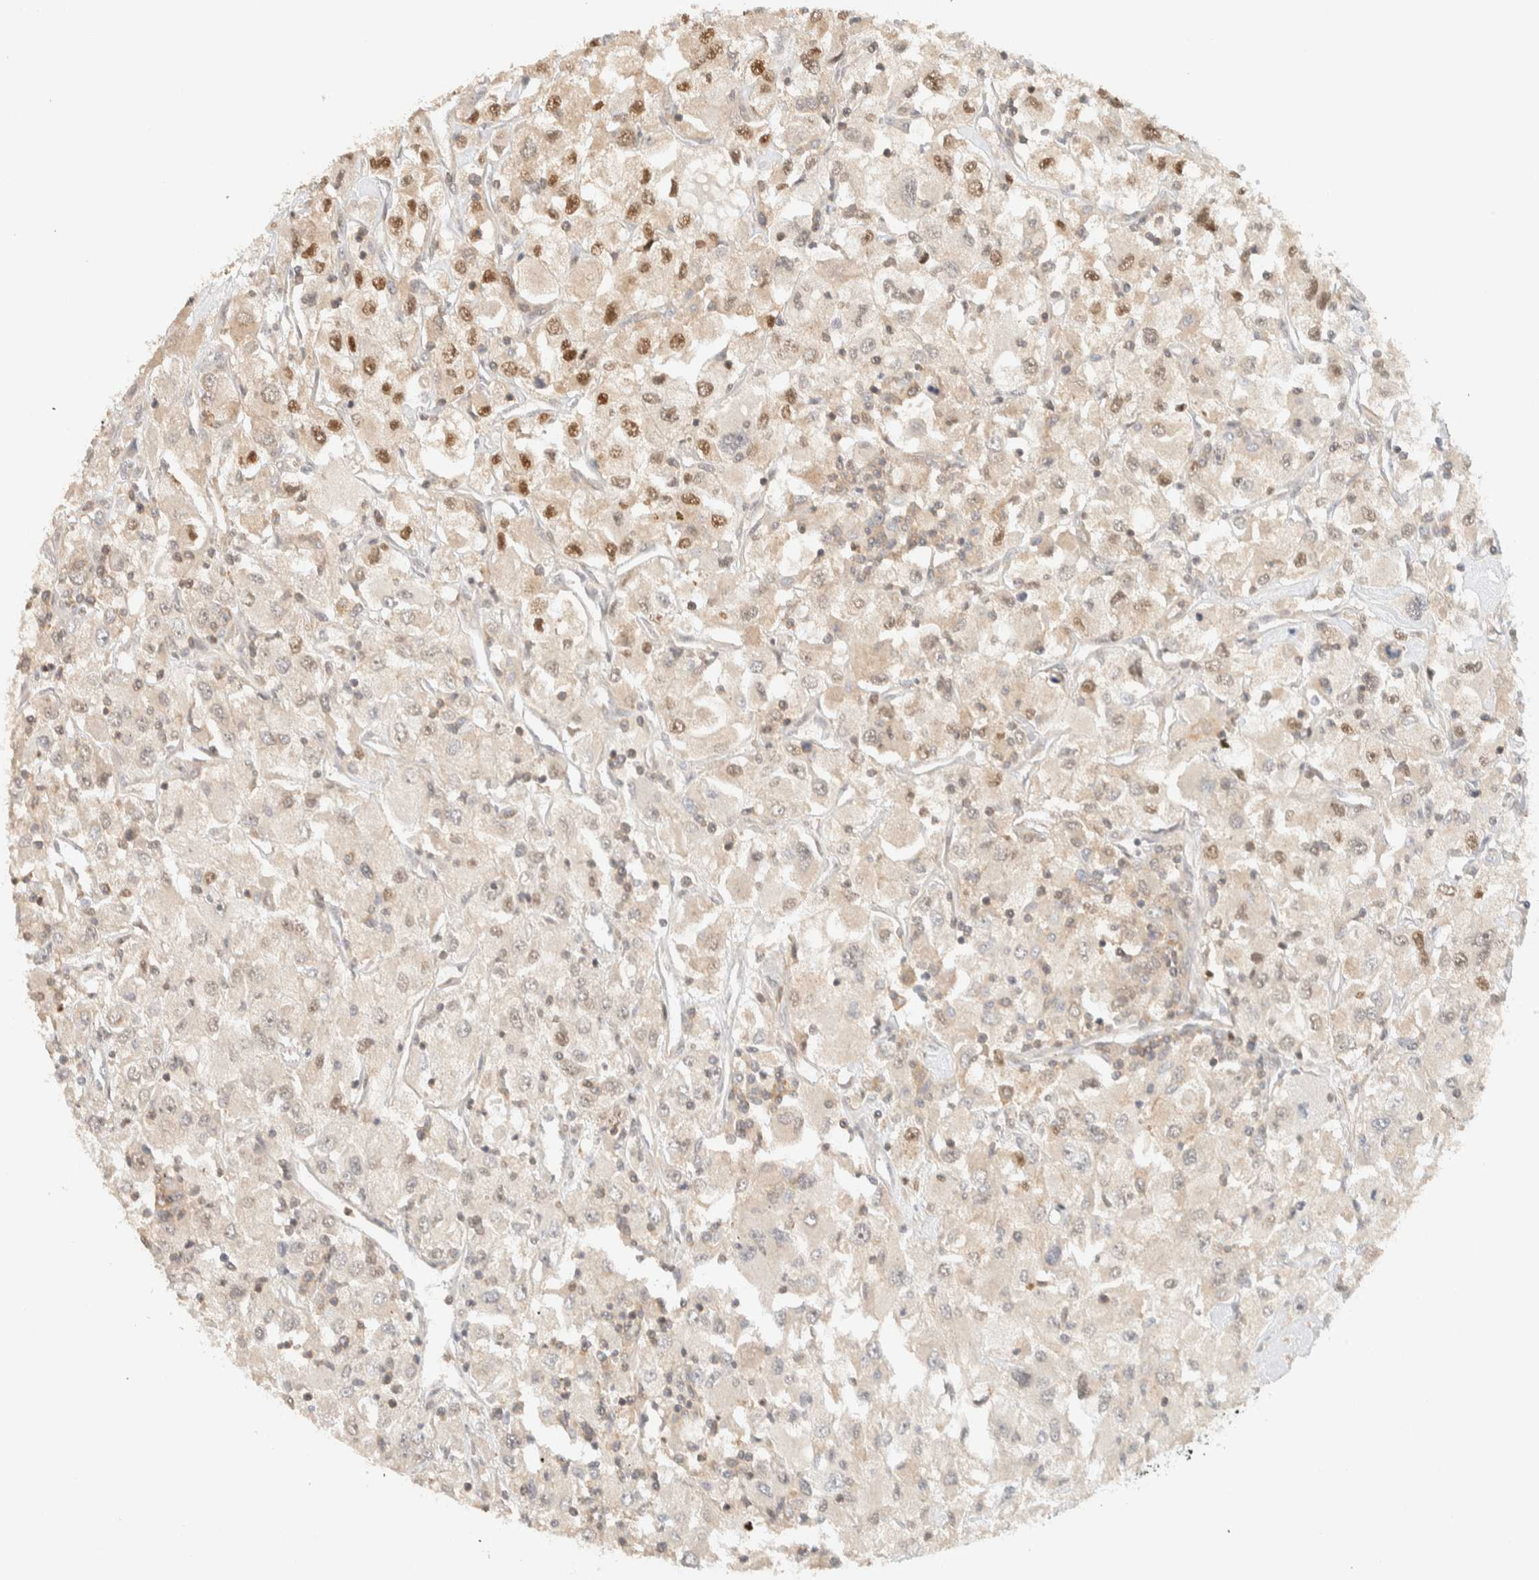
{"staining": {"intensity": "moderate", "quantity": "<25%", "location": "nuclear"}, "tissue": "renal cancer", "cell_type": "Tumor cells", "image_type": "cancer", "snomed": [{"axis": "morphology", "description": "Adenocarcinoma, NOS"}, {"axis": "topography", "description": "Kidney"}], "caption": "Immunohistochemical staining of human renal cancer (adenocarcinoma) demonstrates moderate nuclear protein staining in approximately <25% of tumor cells. The protein of interest is stained brown, and the nuclei are stained in blue (DAB (3,3'-diaminobenzidine) IHC with brightfield microscopy, high magnification).", "gene": "ARFGEF1", "patient": {"sex": "female", "age": 52}}